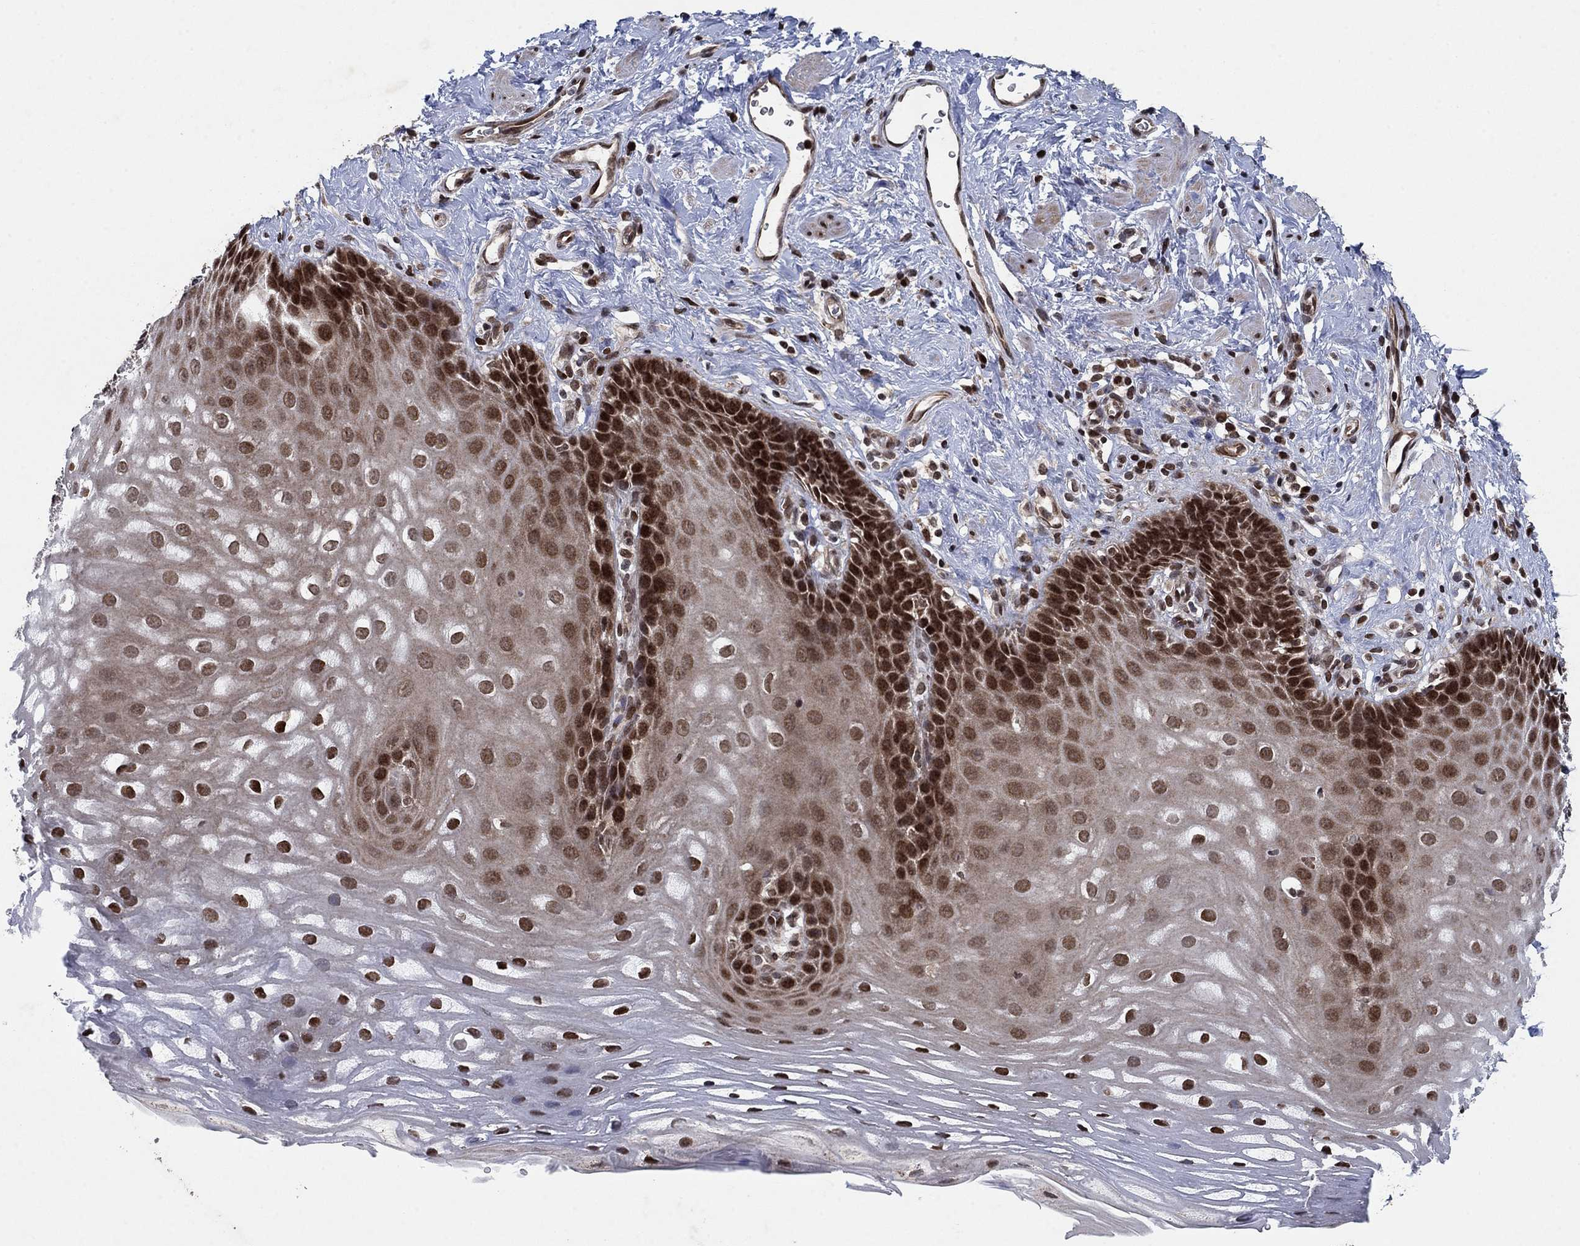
{"staining": {"intensity": "strong", "quantity": "25%-75%", "location": "nuclear"}, "tissue": "esophagus", "cell_type": "Squamous epithelial cells", "image_type": "normal", "snomed": [{"axis": "morphology", "description": "Normal tissue, NOS"}, {"axis": "topography", "description": "Esophagus"}], "caption": "IHC staining of normal esophagus, which displays high levels of strong nuclear positivity in about 25%-75% of squamous epithelial cells indicating strong nuclear protein expression. The staining was performed using DAB (3,3'-diaminobenzidine) (brown) for protein detection and nuclei were counterstained in hematoxylin (blue).", "gene": "PRICKLE4", "patient": {"sex": "male", "age": 64}}